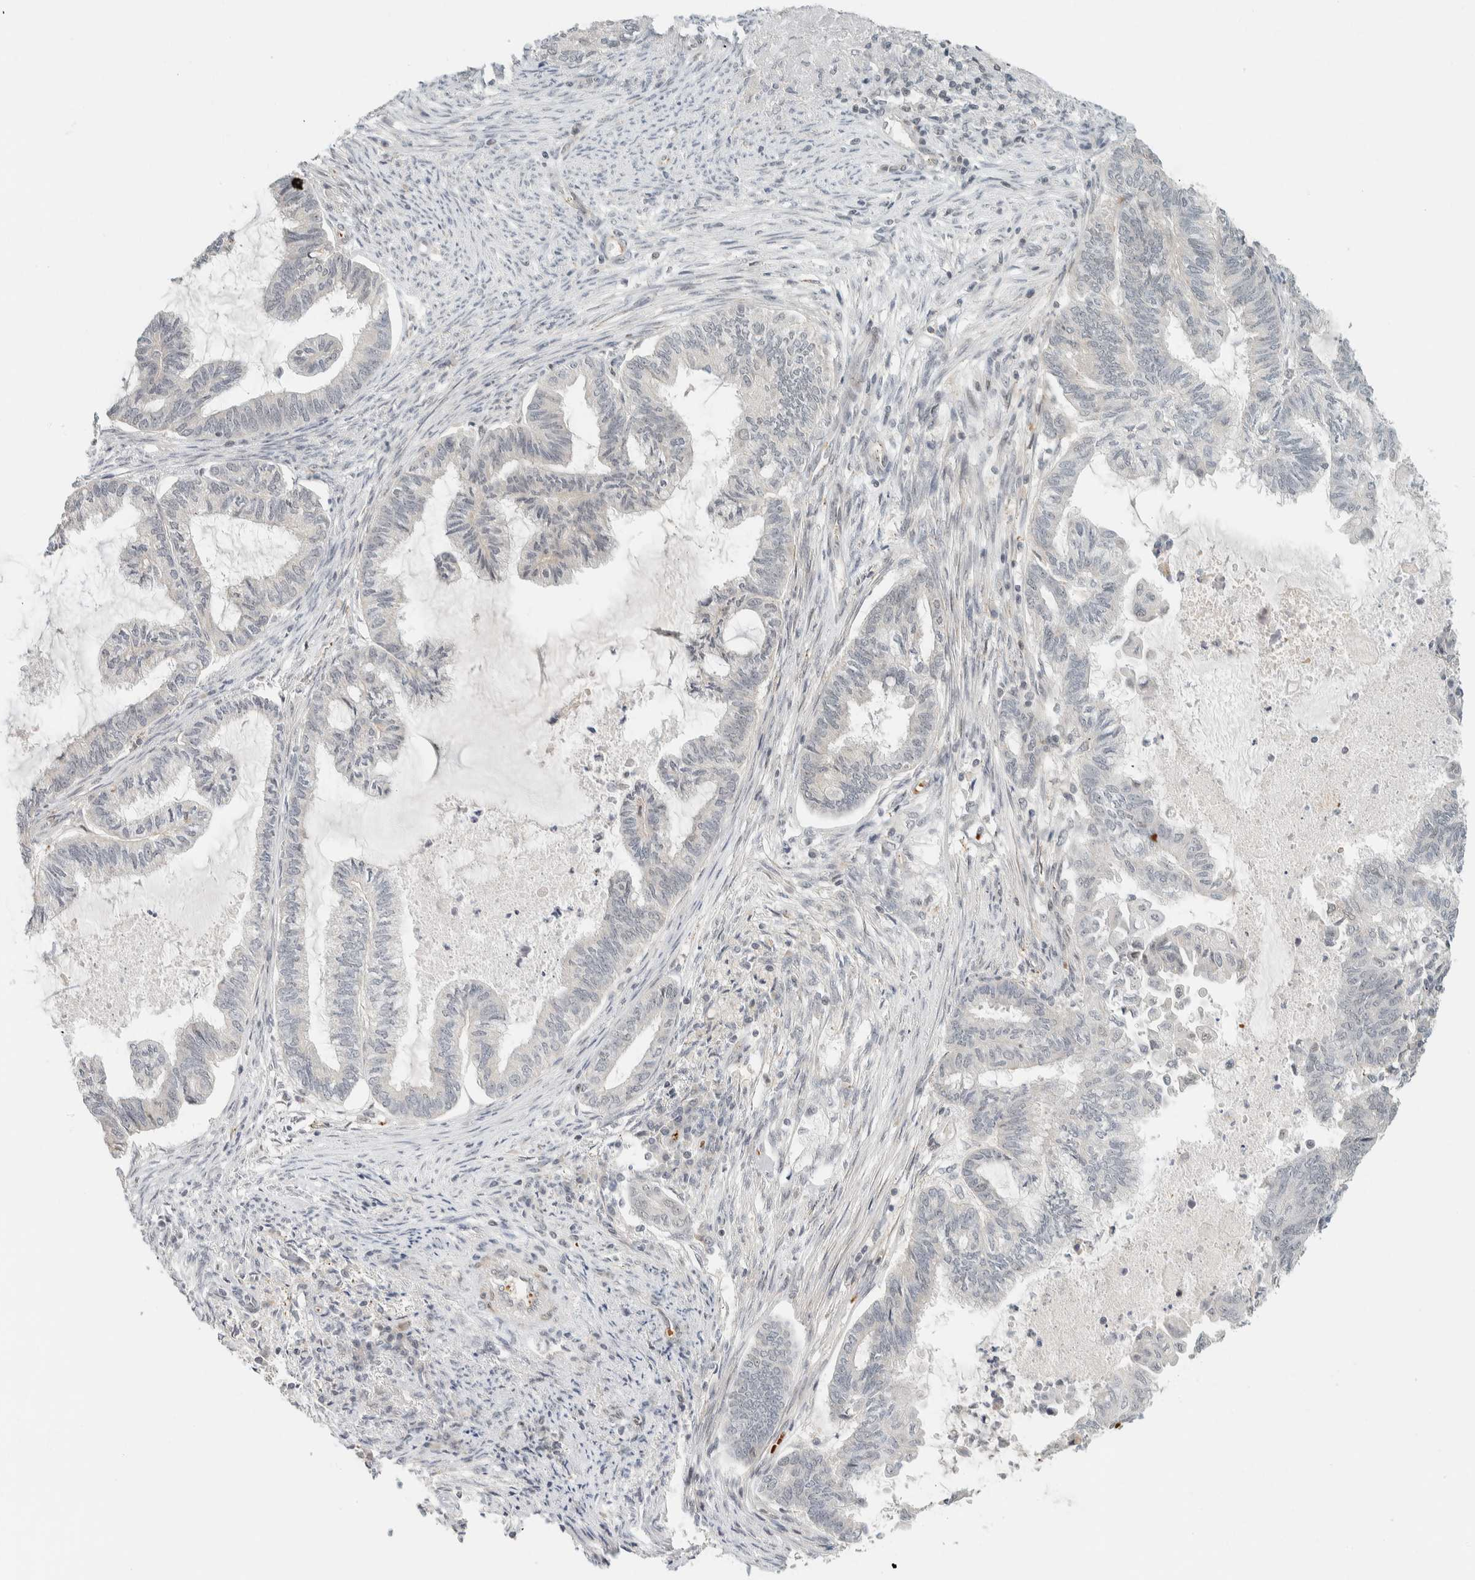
{"staining": {"intensity": "negative", "quantity": "none", "location": "none"}, "tissue": "endometrial cancer", "cell_type": "Tumor cells", "image_type": "cancer", "snomed": [{"axis": "morphology", "description": "Adenocarcinoma, NOS"}, {"axis": "topography", "description": "Endometrium"}], "caption": "Endometrial cancer (adenocarcinoma) was stained to show a protein in brown. There is no significant positivity in tumor cells.", "gene": "ZBTB2", "patient": {"sex": "female", "age": 86}}